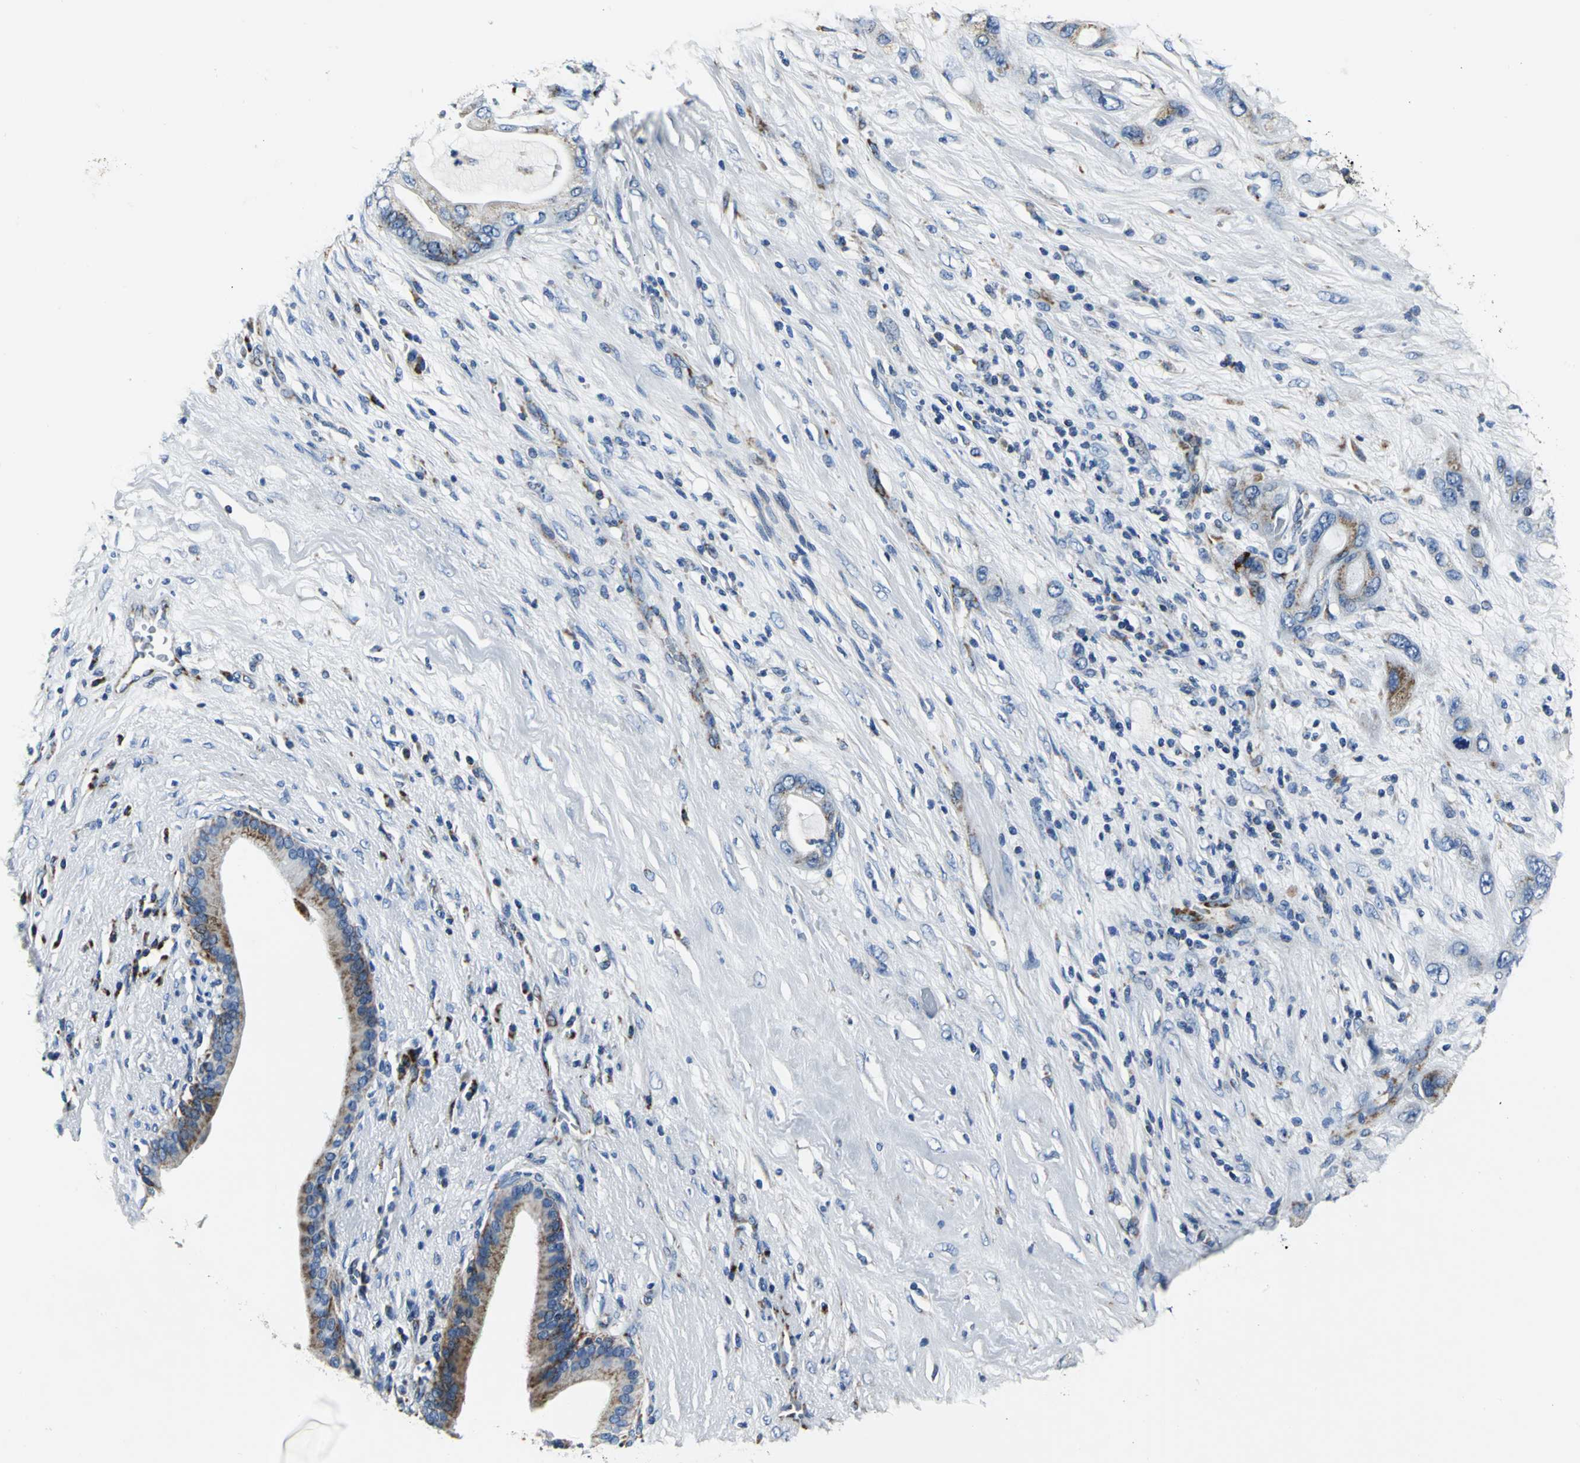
{"staining": {"intensity": "weak", "quantity": "25%-75%", "location": "cytoplasmic/membranous"}, "tissue": "pancreatic cancer", "cell_type": "Tumor cells", "image_type": "cancer", "snomed": [{"axis": "morphology", "description": "Adenocarcinoma, NOS"}, {"axis": "topography", "description": "Pancreas"}], "caption": "Immunohistochemistry (IHC) histopathology image of neoplastic tissue: human pancreatic cancer stained using immunohistochemistry (IHC) shows low levels of weak protein expression localized specifically in the cytoplasmic/membranous of tumor cells, appearing as a cytoplasmic/membranous brown color.", "gene": "IFI6", "patient": {"sex": "female", "age": 59}}